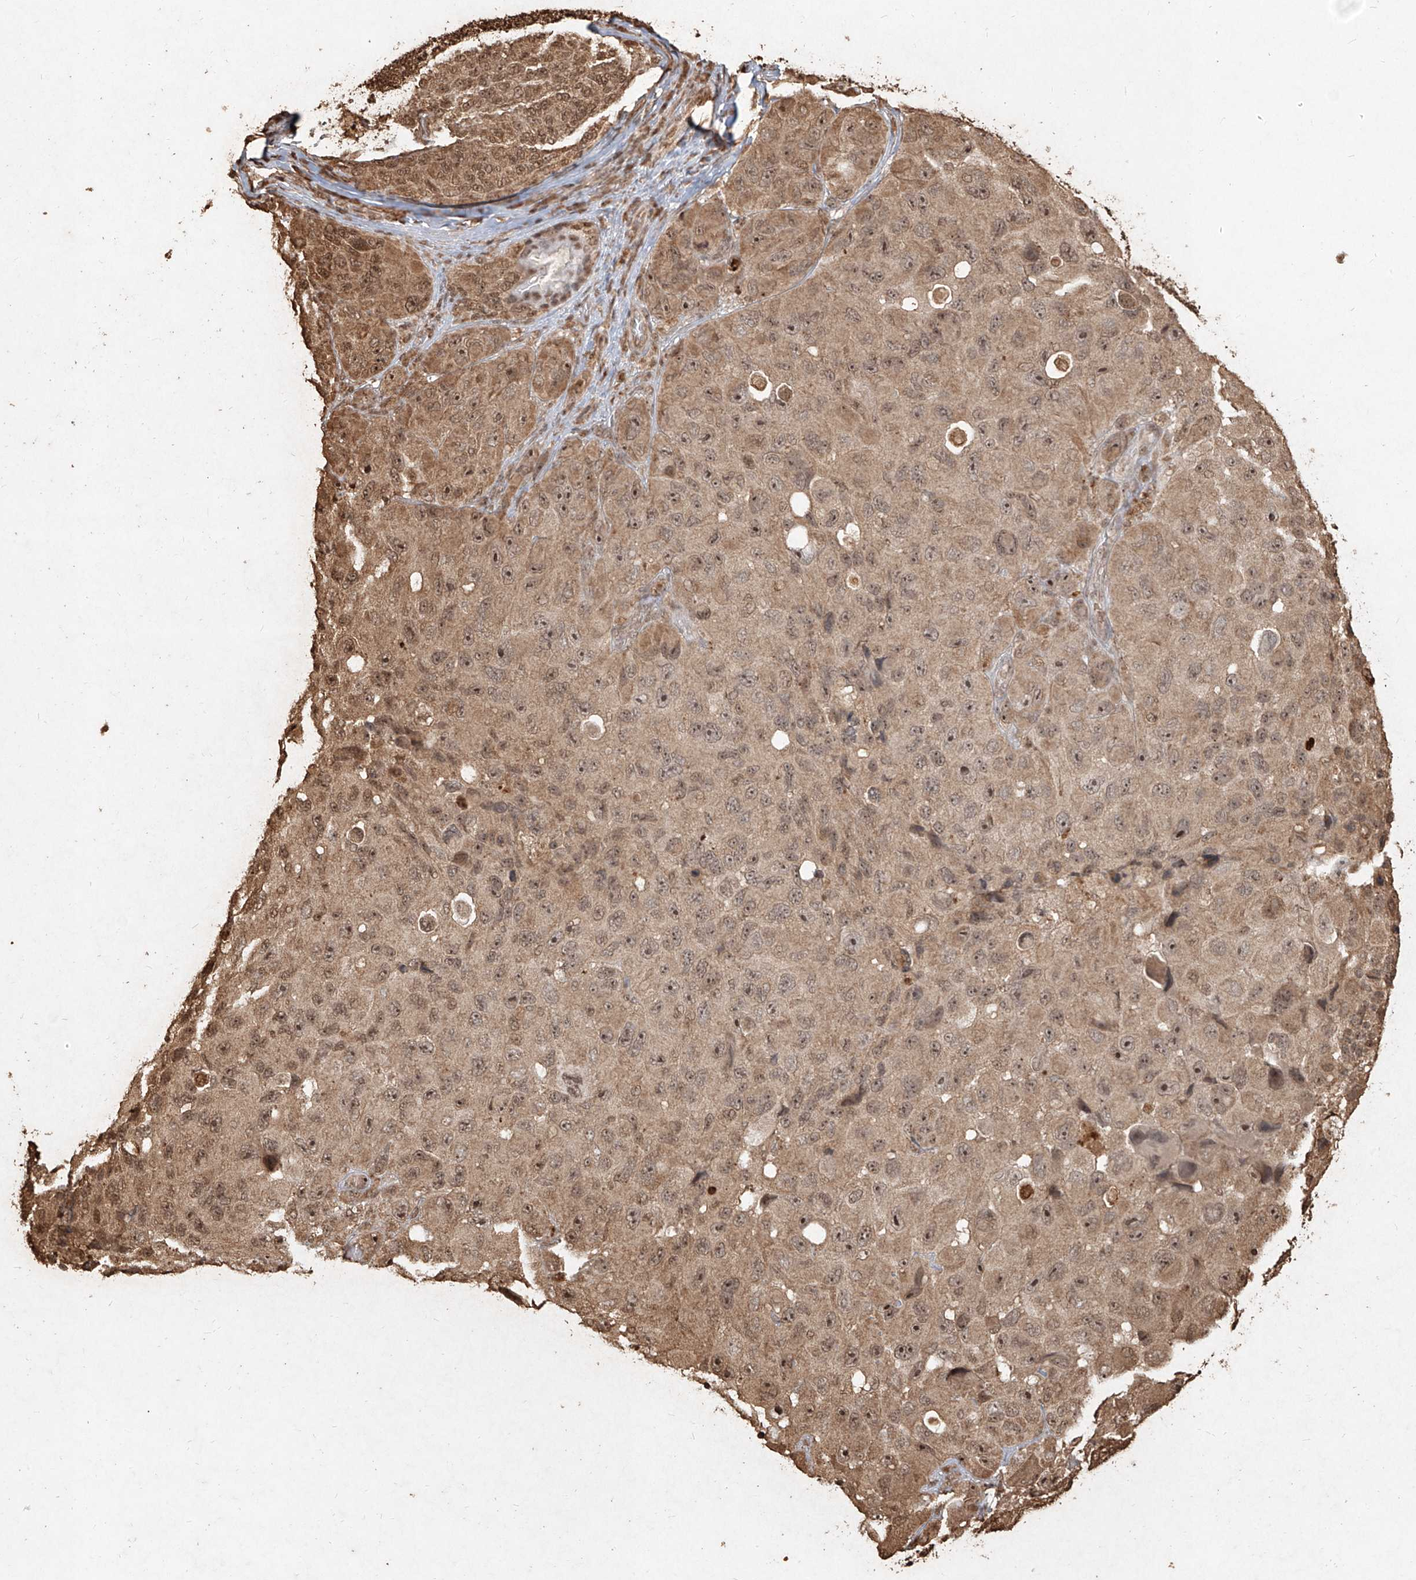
{"staining": {"intensity": "weak", "quantity": ">75%", "location": "cytoplasmic/membranous,nuclear"}, "tissue": "melanoma", "cell_type": "Tumor cells", "image_type": "cancer", "snomed": [{"axis": "morphology", "description": "Malignant melanoma, NOS"}, {"axis": "topography", "description": "Skin"}], "caption": "About >75% of tumor cells in malignant melanoma show weak cytoplasmic/membranous and nuclear protein expression as visualized by brown immunohistochemical staining.", "gene": "UBE2K", "patient": {"sex": "female", "age": 73}}